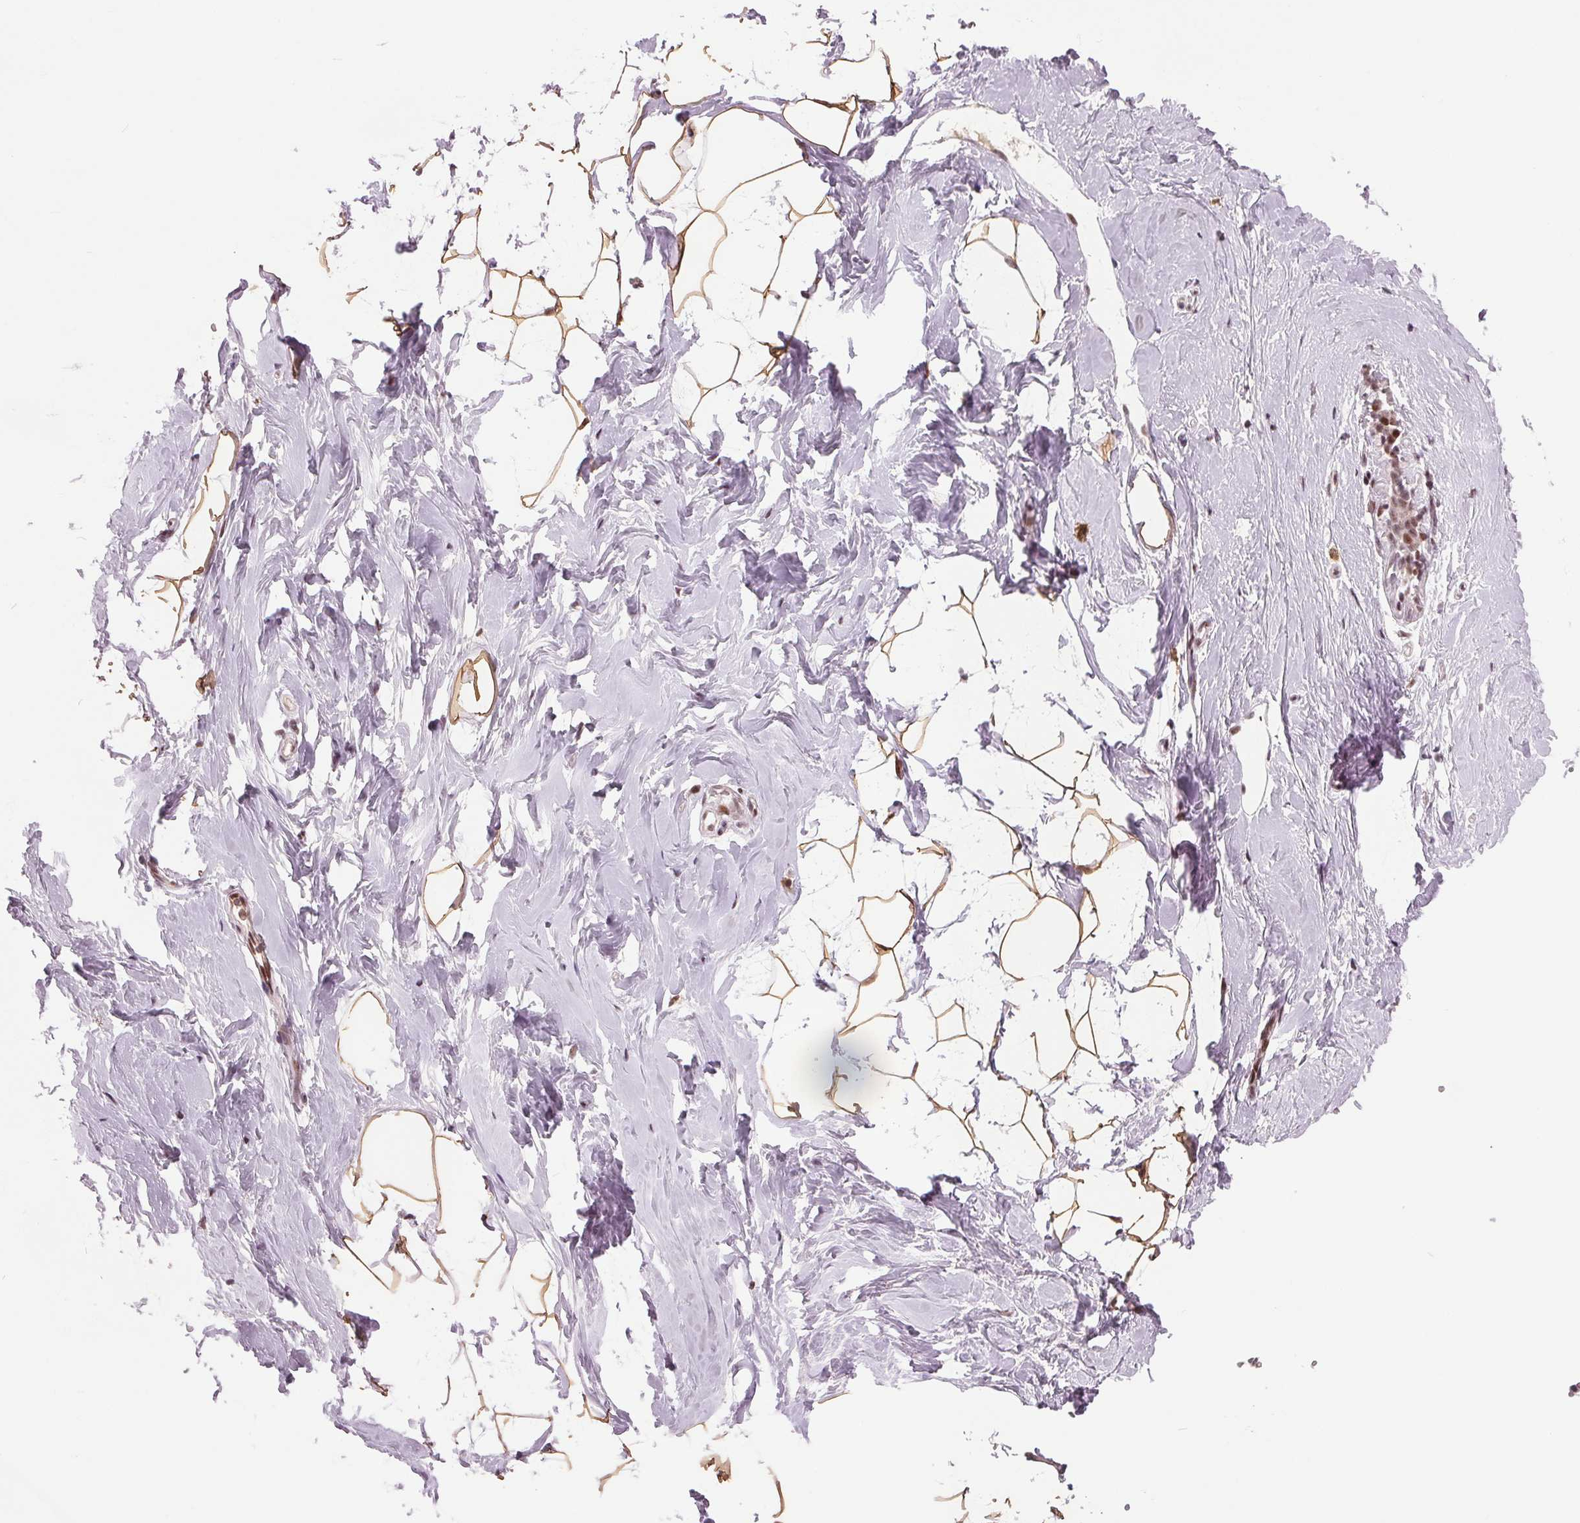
{"staining": {"intensity": "moderate", "quantity": ">75%", "location": "cytoplasmic/membranous,nuclear"}, "tissue": "breast", "cell_type": "Adipocytes", "image_type": "normal", "snomed": [{"axis": "morphology", "description": "Normal tissue, NOS"}, {"axis": "topography", "description": "Breast"}], "caption": "IHC image of normal breast: breast stained using immunohistochemistry reveals medium levels of moderate protein expression localized specifically in the cytoplasmic/membranous,nuclear of adipocytes, appearing as a cytoplasmic/membranous,nuclear brown color.", "gene": "TTC34", "patient": {"sex": "female", "age": 32}}